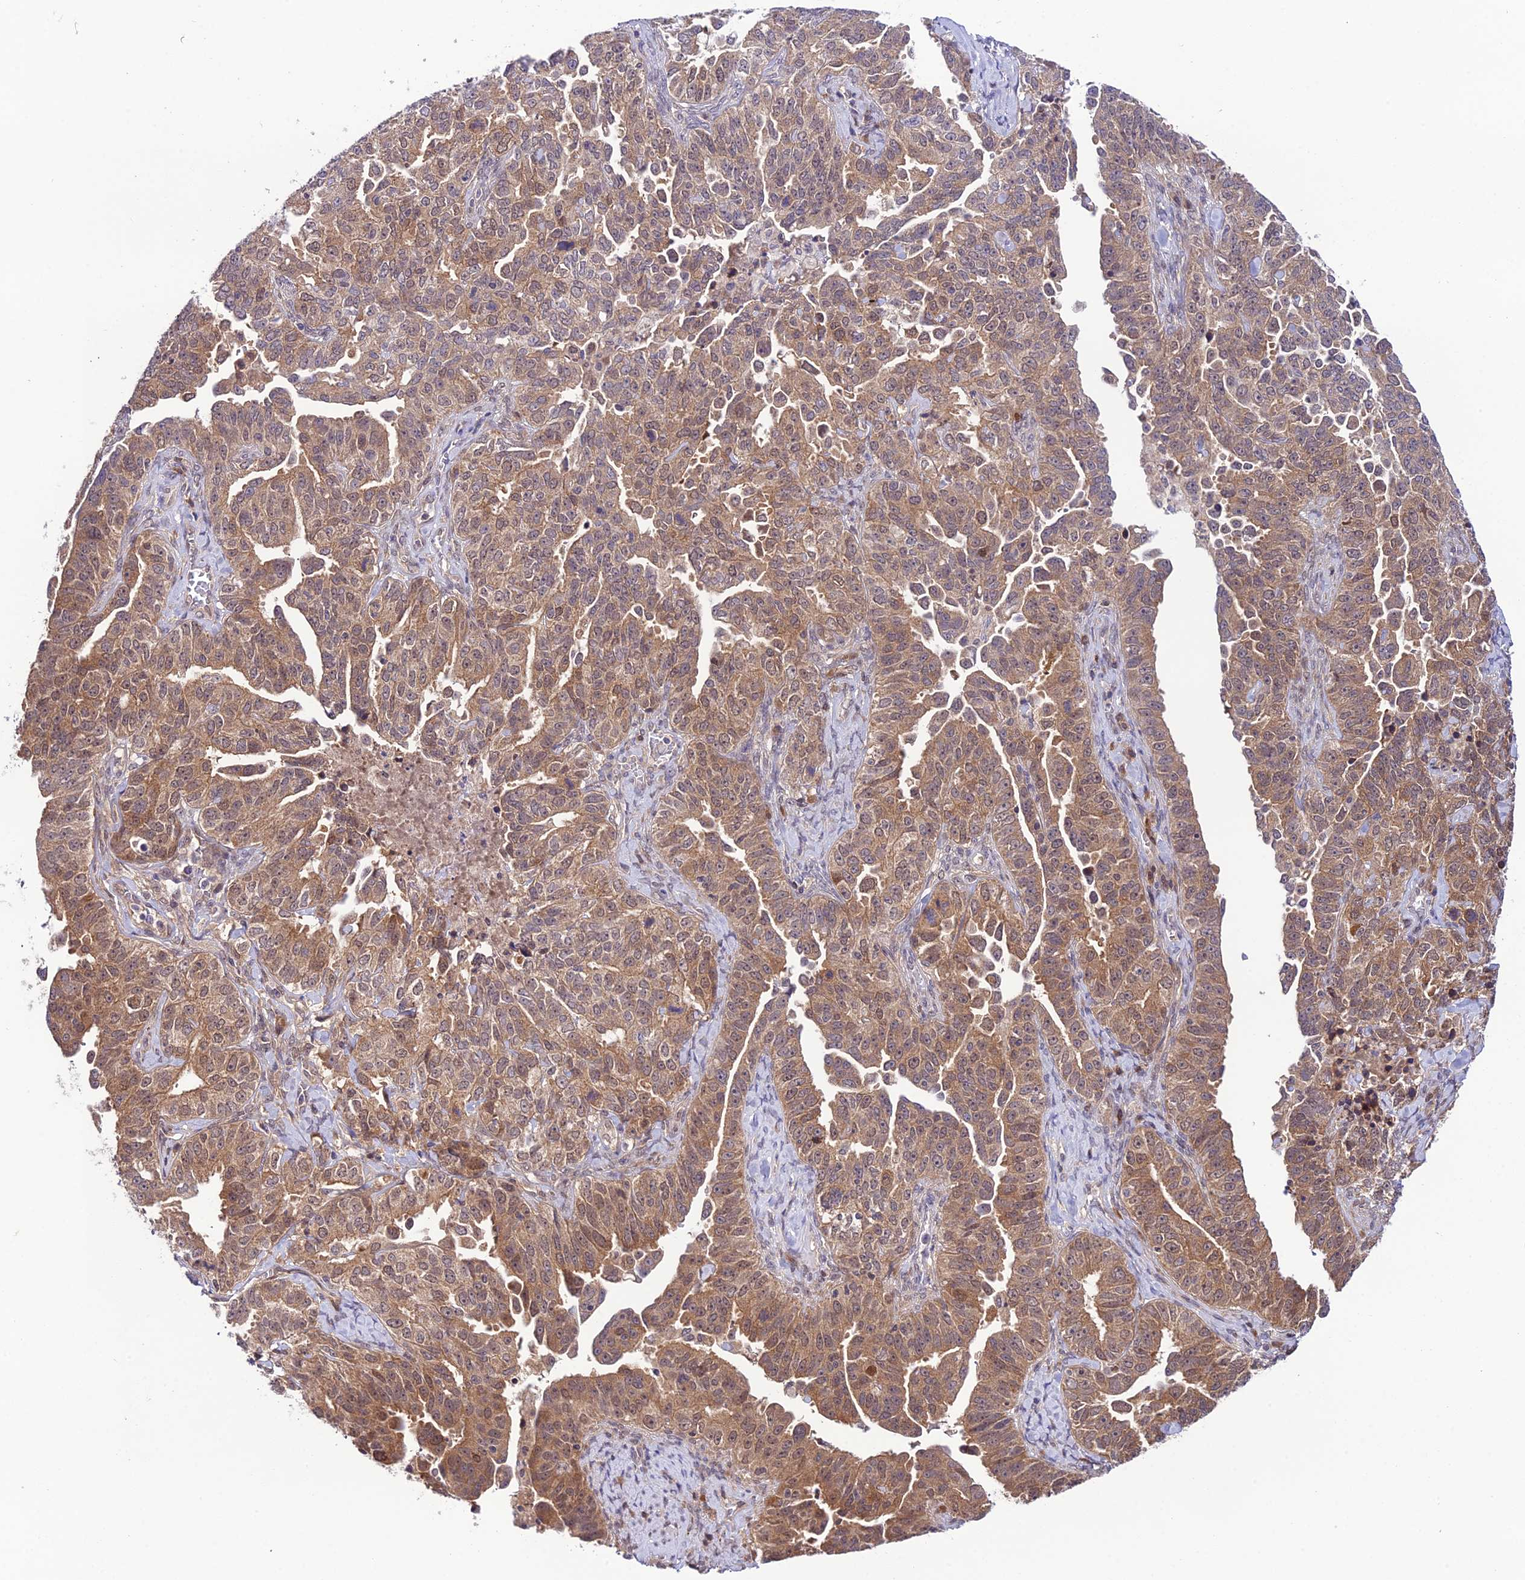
{"staining": {"intensity": "moderate", "quantity": ">75%", "location": "cytoplasmic/membranous,nuclear"}, "tissue": "ovarian cancer", "cell_type": "Tumor cells", "image_type": "cancer", "snomed": [{"axis": "morphology", "description": "Carcinoma, endometroid"}, {"axis": "topography", "description": "Ovary"}], "caption": "Protein analysis of ovarian endometroid carcinoma tissue reveals moderate cytoplasmic/membranous and nuclear positivity in approximately >75% of tumor cells.", "gene": "TRIM40", "patient": {"sex": "female", "age": 62}}